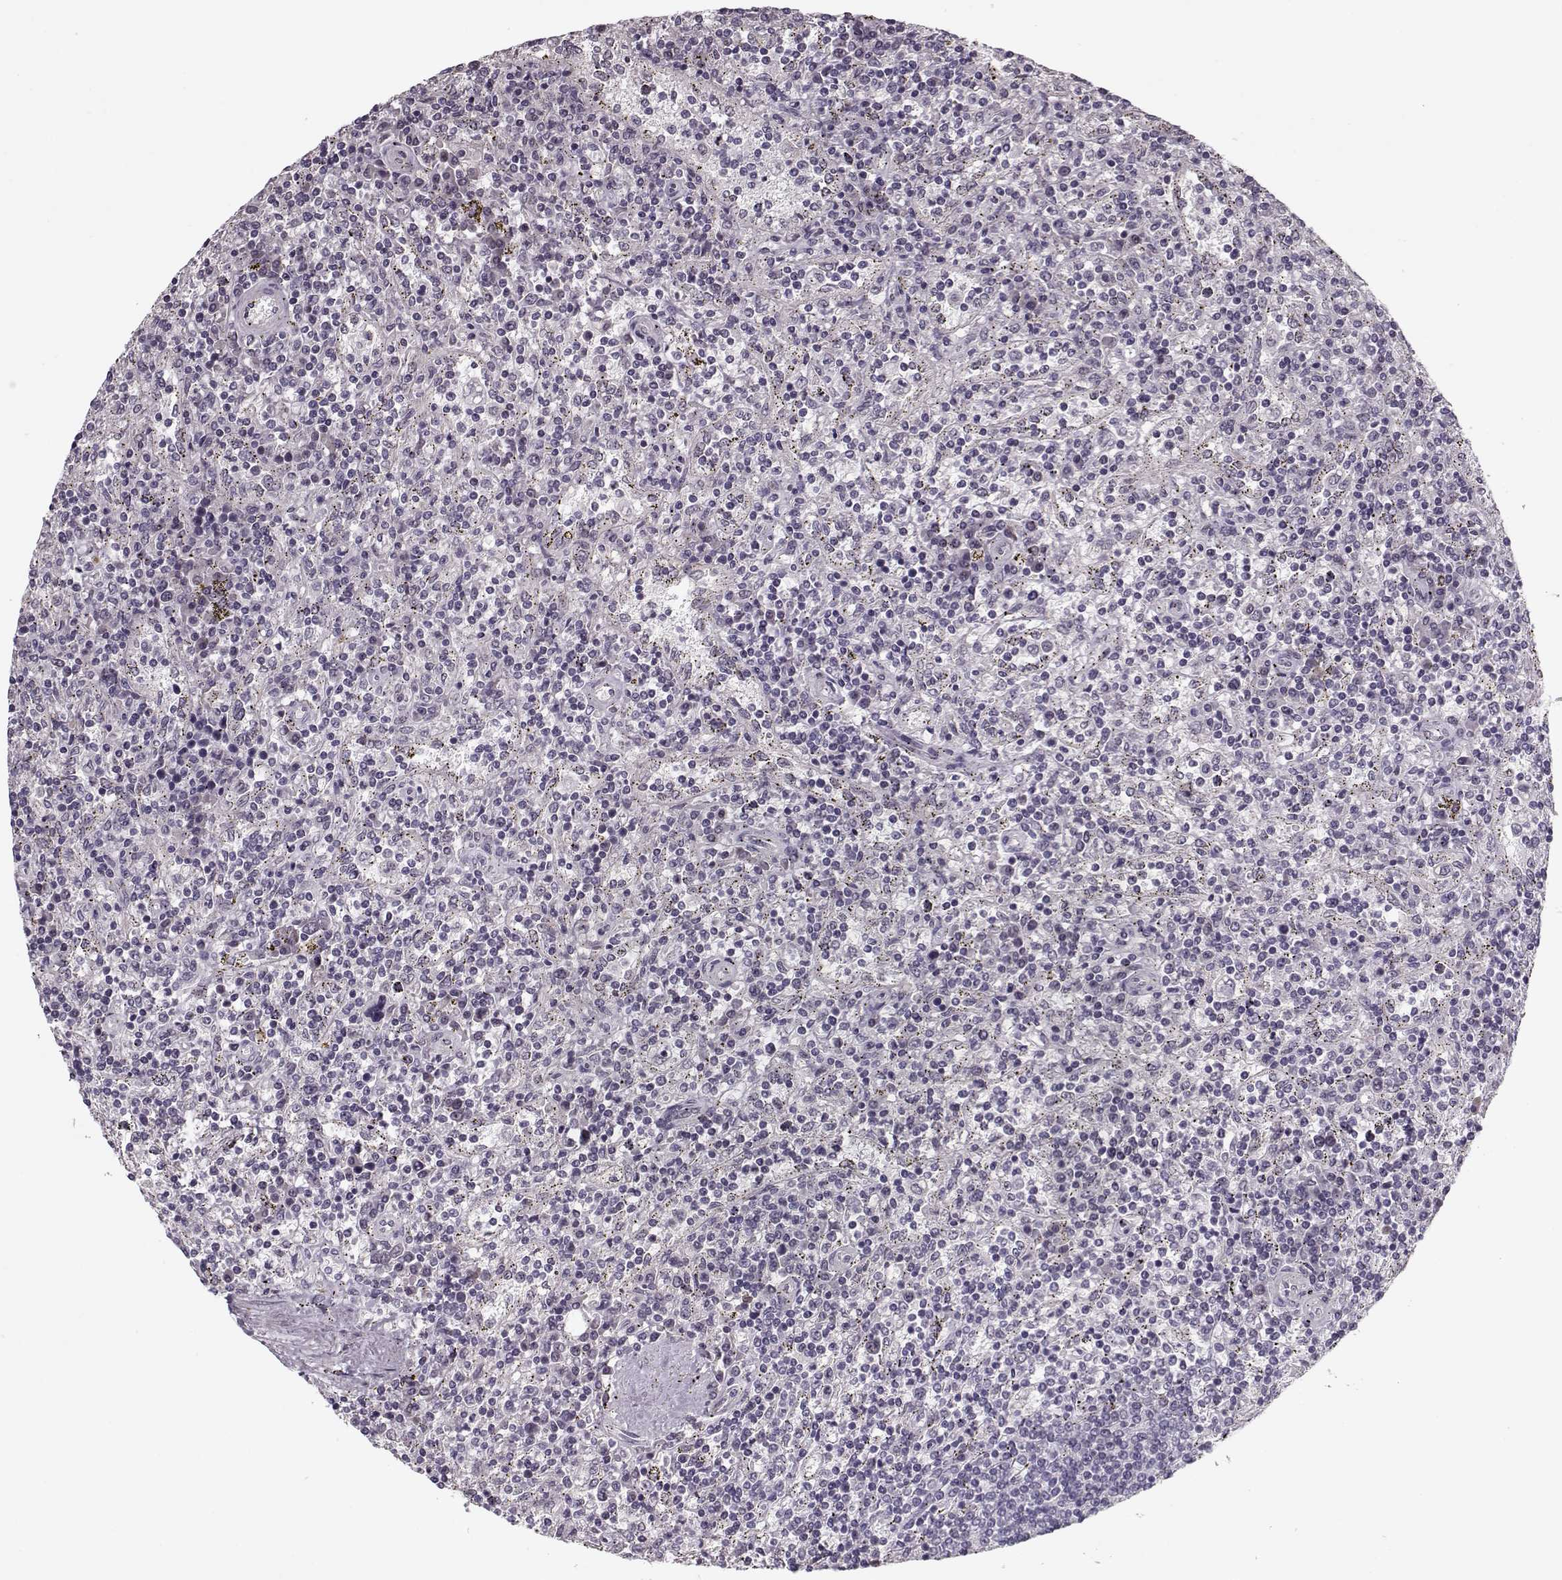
{"staining": {"intensity": "negative", "quantity": "none", "location": "none"}, "tissue": "lymphoma", "cell_type": "Tumor cells", "image_type": "cancer", "snomed": [{"axis": "morphology", "description": "Malignant lymphoma, non-Hodgkin's type, Low grade"}, {"axis": "topography", "description": "Spleen"}], "caption": "Immunohistochemistry image of malignant lymphoma, non-Hodgkin's type (low-grade) stained for a protein (brown), which demonstrates no positivity in tumor cells.", "gene": "DNAI3", "patient": {"sex": "male", "age": 62}}